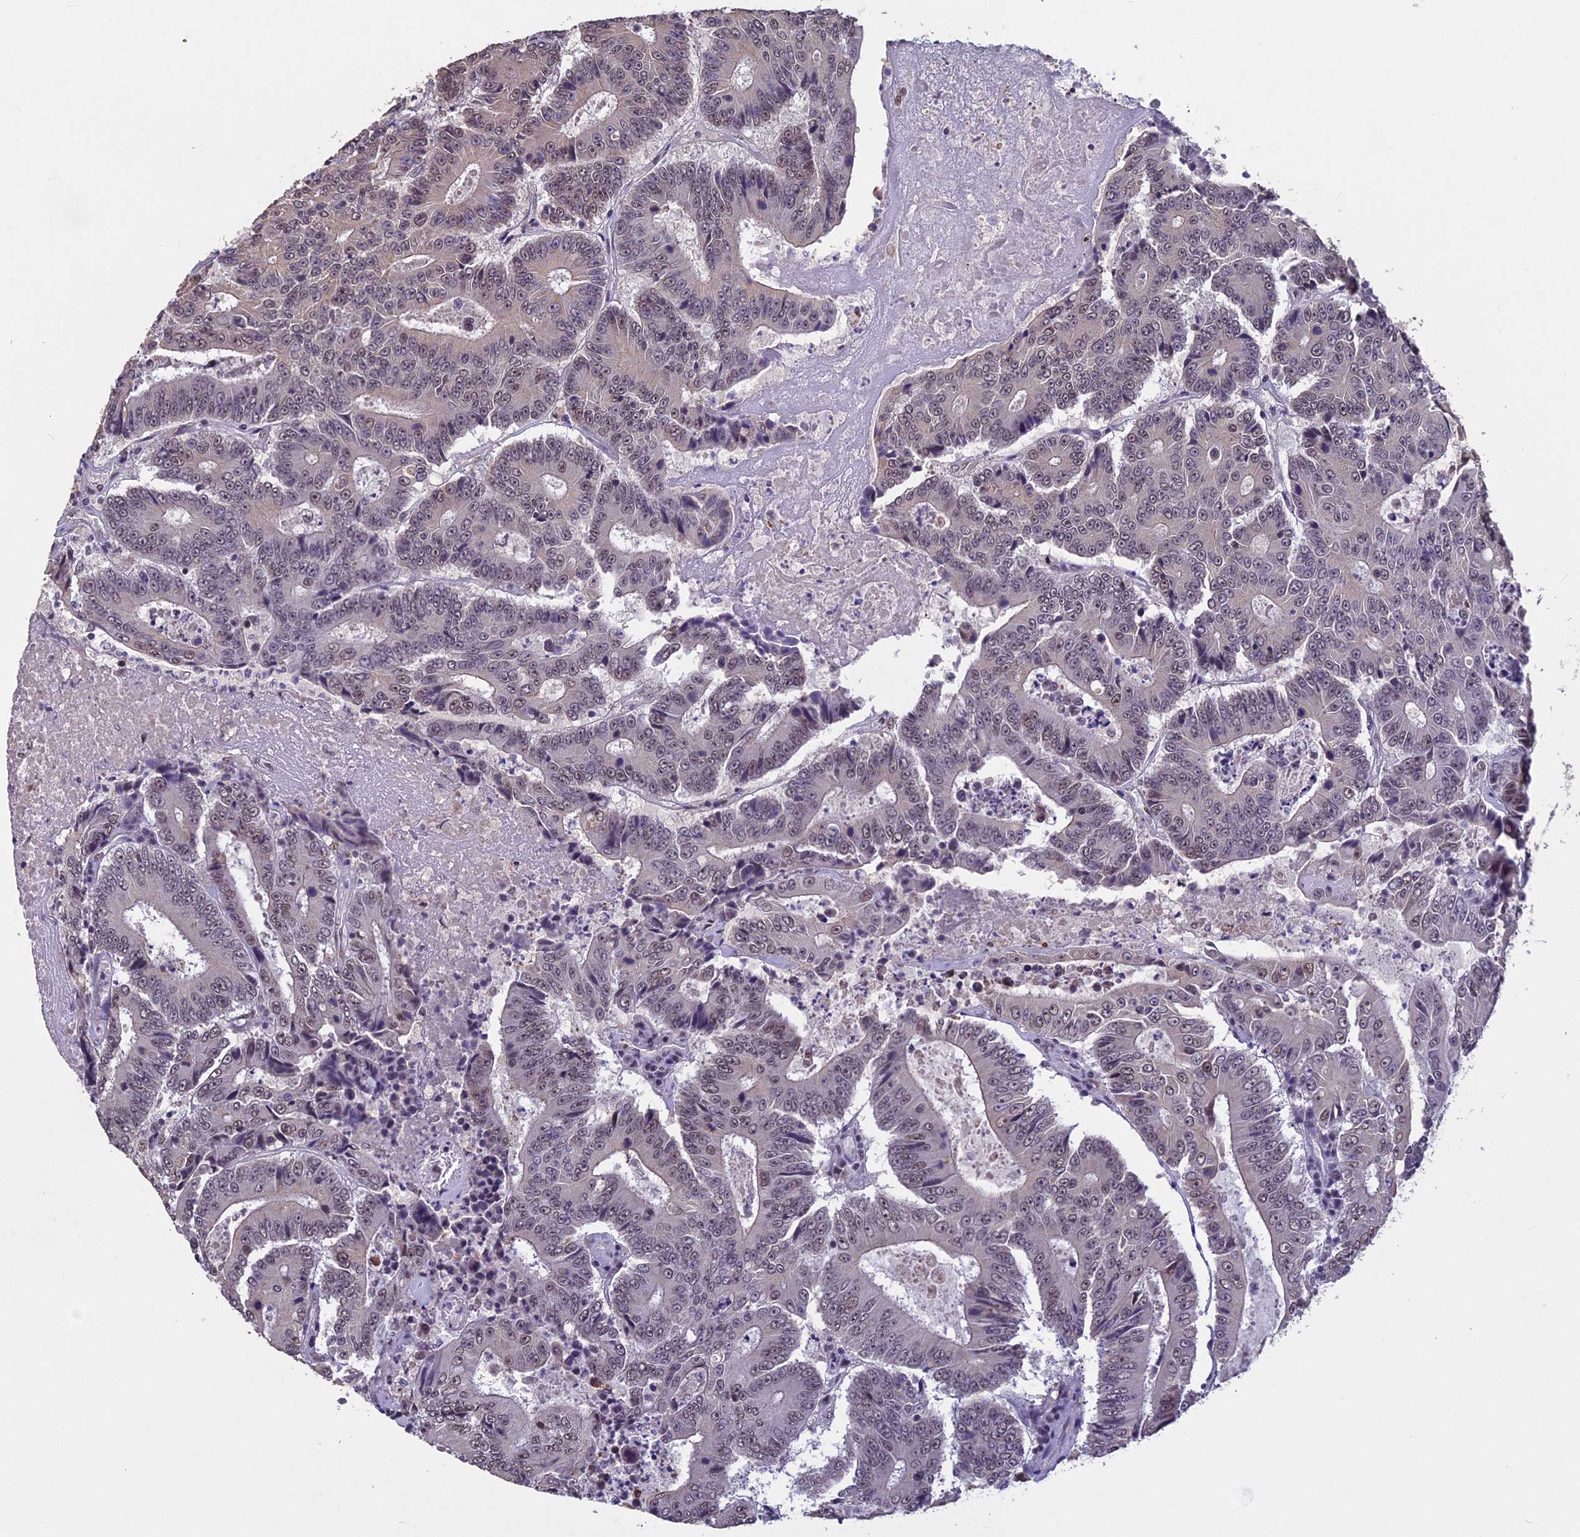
{"staining": {"intensity": "weak", "quantity": "25%-75%", "location": "nuclear"}, "tissue": "colorectal cancer", "cell_type": "Tumor cells", "image_type": "cancer", "snomed": [{"axis": "morphology", "description": "Adenocarcinoma, NOS"}, {"axis": "topography", "description": "Colon"}], "caption": "A low amount of weak nuclear positivity is identified in approximately 25%-75% of tumor cells in adenocarcinoma (colorectal) tissue. Nuclei are stained in blue.", "gene": "RNF40", "patient": {"sex": "male", "age": 83}}